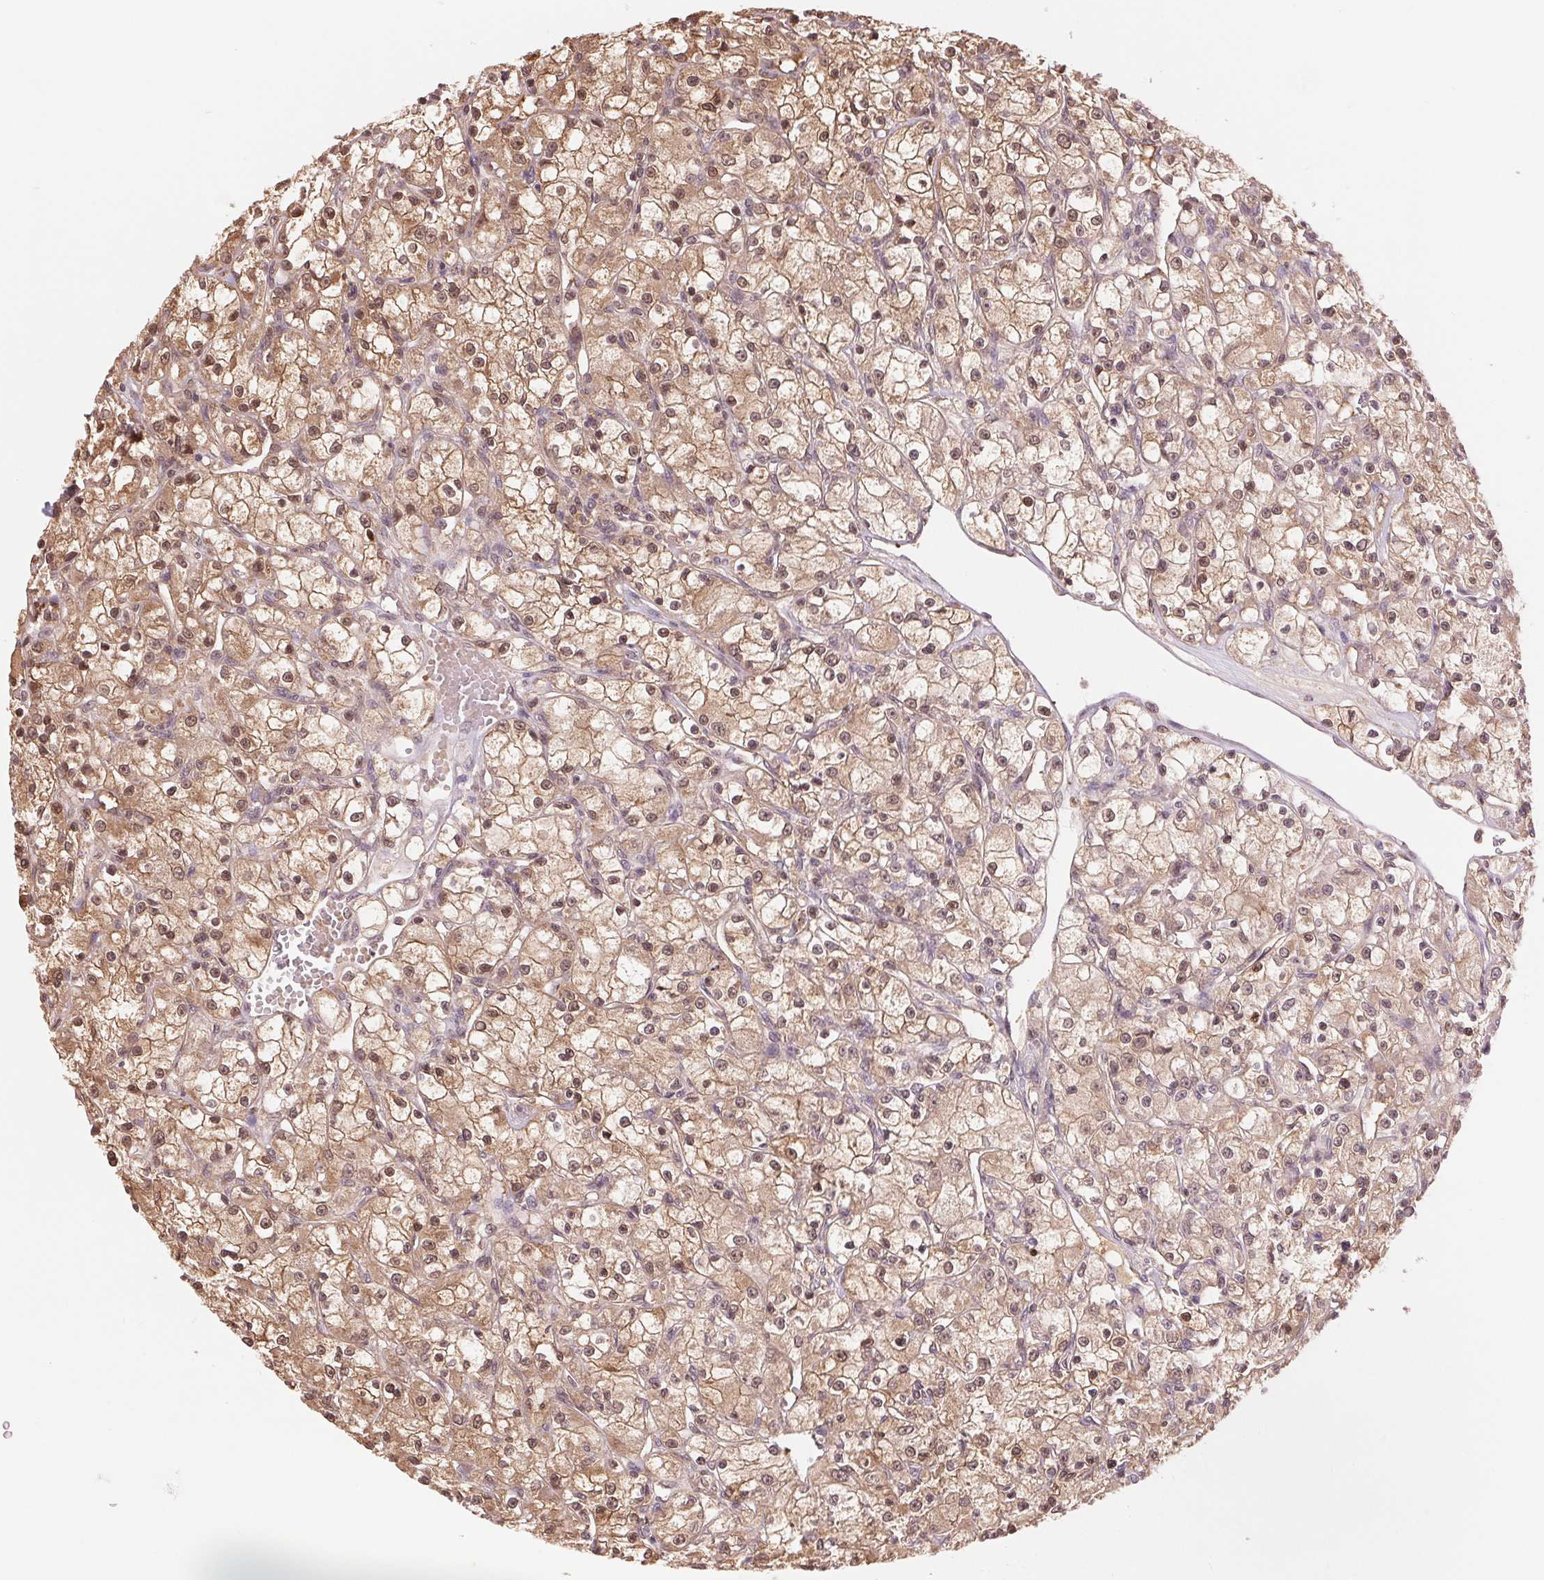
{"staining": {"intensity": "moderate", "quantity": ">75%", "location": "cytoplasmic/membranous,nuclear"}, "tissue": "renal cancer", "cell_type": "Tumor cells", "image_type": "cancer", "snomed": [{"axis": "morphology", "description": "Adenocarcinoma, NOS"}, {"axis": "topography", "description": "Kidney"}], "caption": "Adenocarcinoma (renal) stained with a protein marker exhibits moderate staining in tumor cells.", "gene": "TMEM273", "patient": {"sex": "female", "age": 59}}